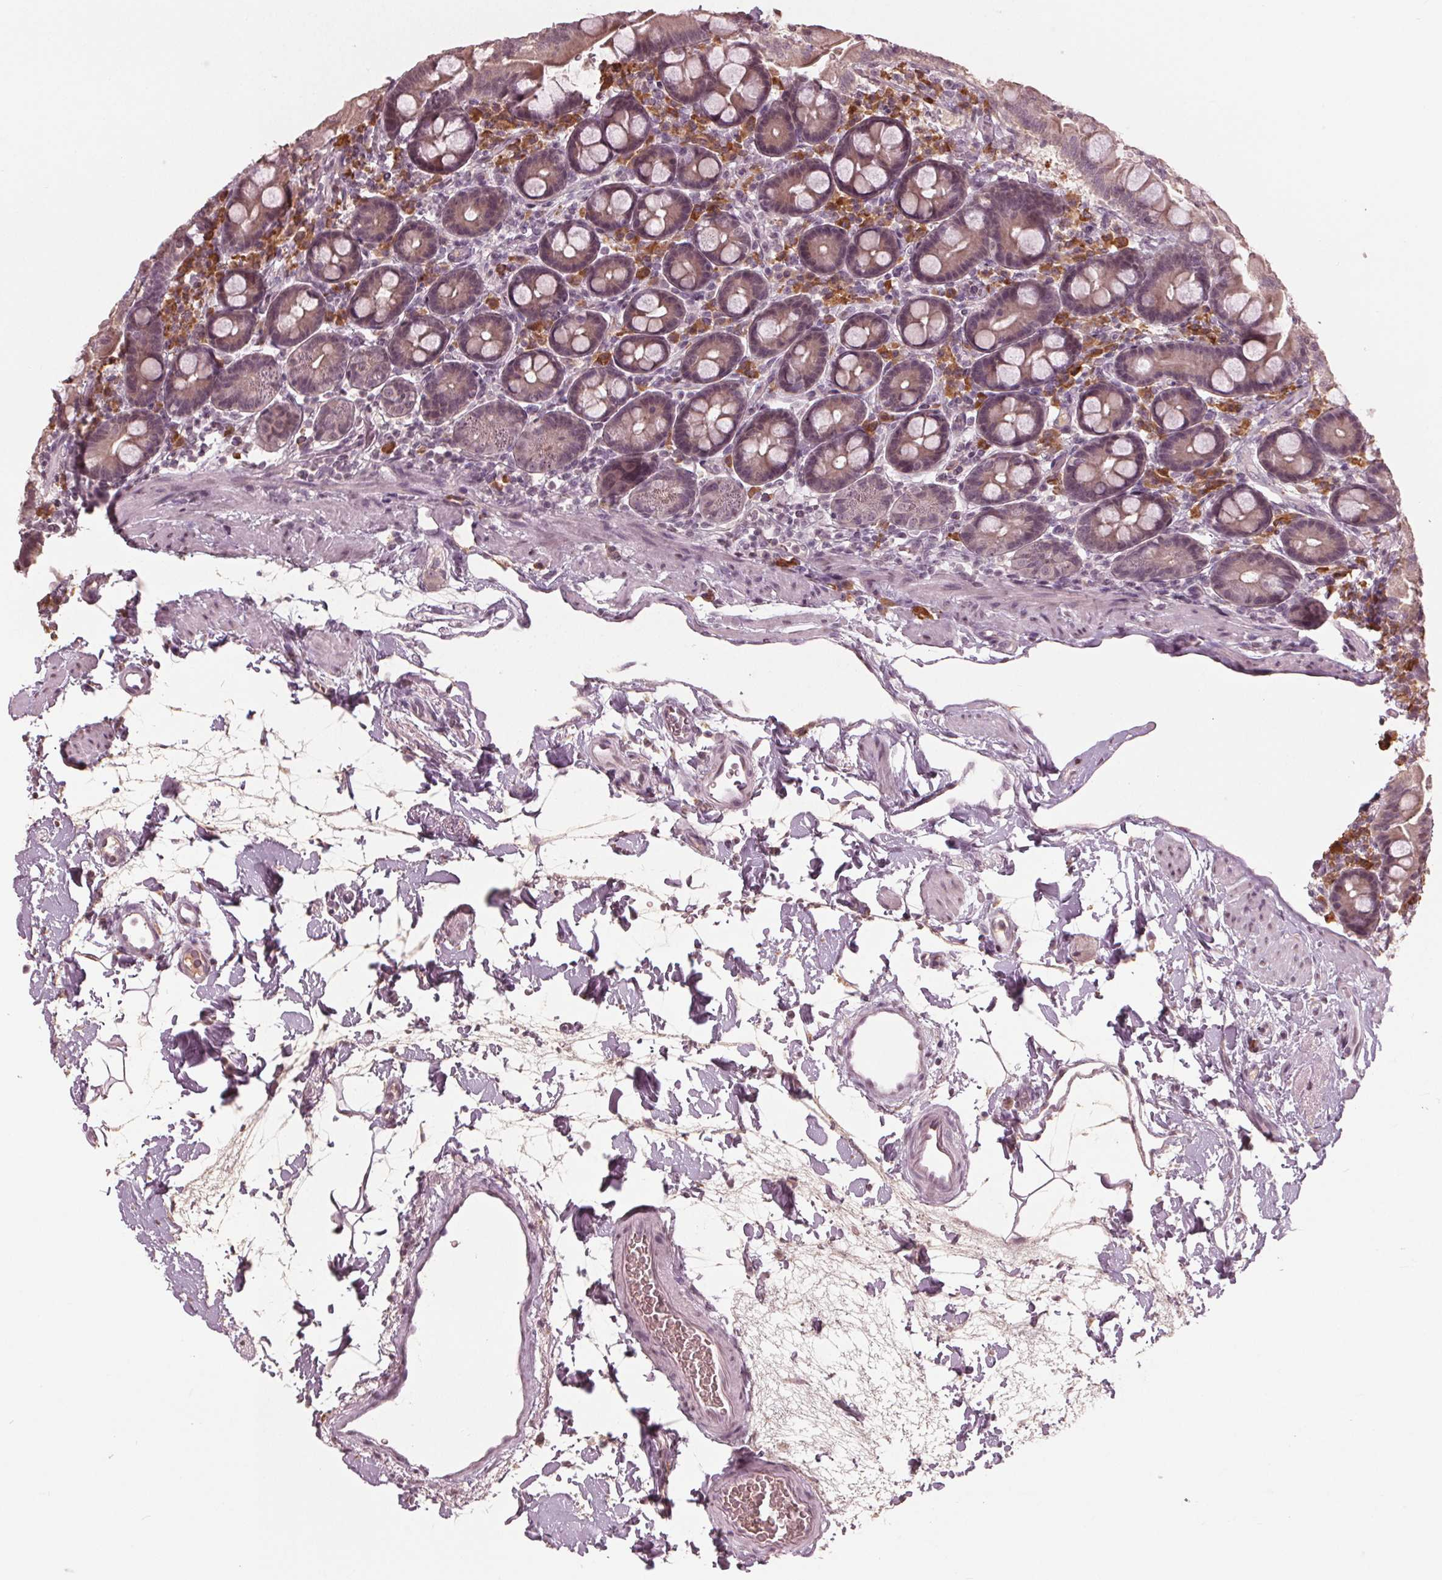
{"staining": {"intensity": "weak", "quantity": "25%-75%", "location": "cytoplasmic/membranous"}, "tissue": "duodenum", "cell_type": "Glandular cells", "image_type": "normal", "snomed": [{"axis": "morphology", "description": "Normal tissue, NOS"}, {"axis": "topography", "description": "Duodenum"}], "caption": "Duodenum stained for a protein (brown) reveals weak cytoplasmic/membranous positive staining in approximately 25%-75% of glandular cells.", "gene": "CXCL16", "patient": {"sex": "male", "age": 59}}